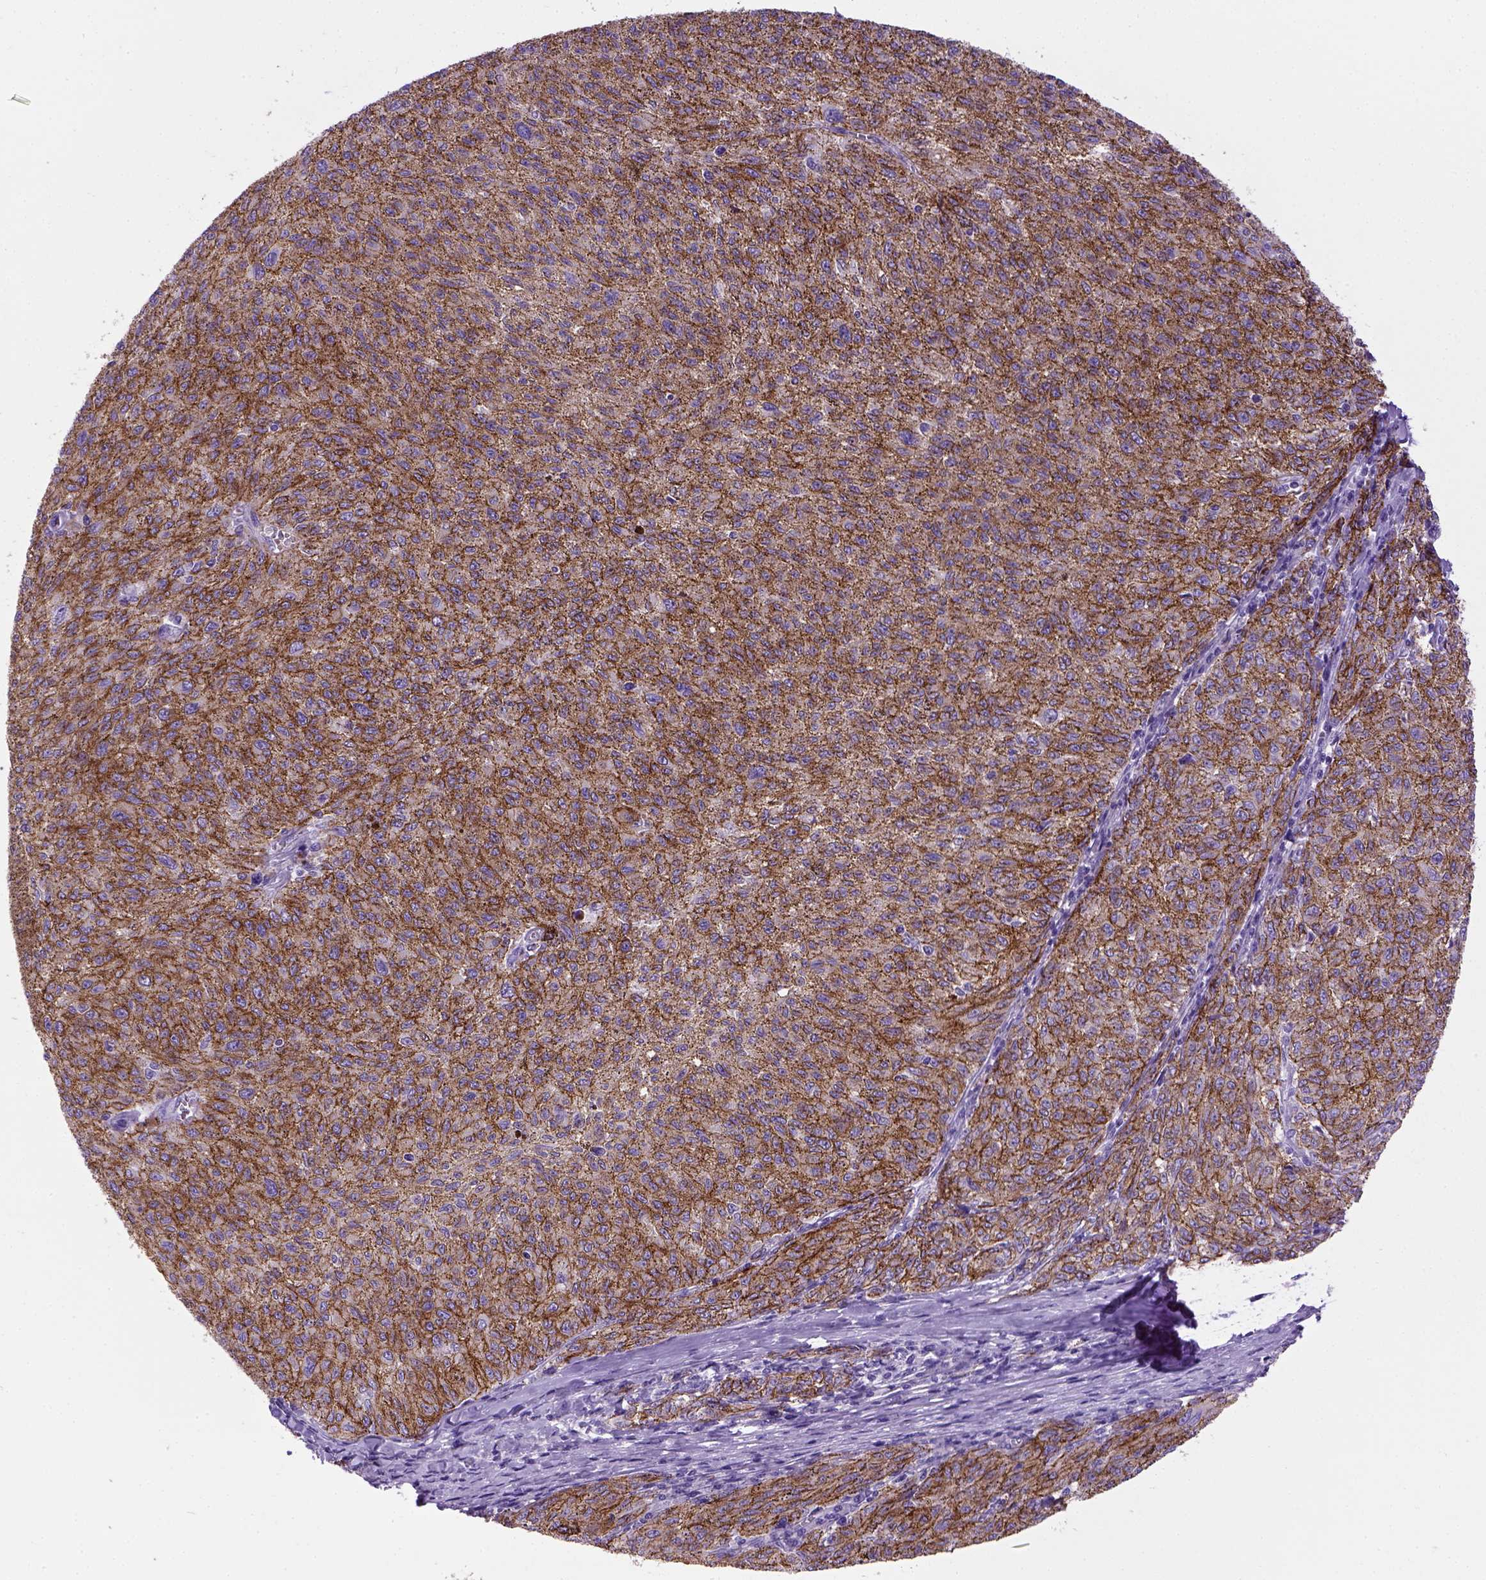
{"staining": {"intensity": "moderate", "quantity": ">75%", "location": "cytoplasmic/membranous"}, "tissue": "melanoma", "cell_type": "Tumor cells", "image_type": "cancer", "snomed": [{"axis": "morphology", "description": "Malignant melanoma, NOS"}, {"axis": "topography", "description": "Skin"}], "caption": "Brown immunohistochemical staining in malignant melanoma reveals moderate cytoplasmic/membranous staining in approximately >75% of tumor cells. Immunohistochemistry stains the protein of interest in brown and the nuclei are stained blue.", "gene": "CDH1", "patient": {"sex": "female", "age": 72}}